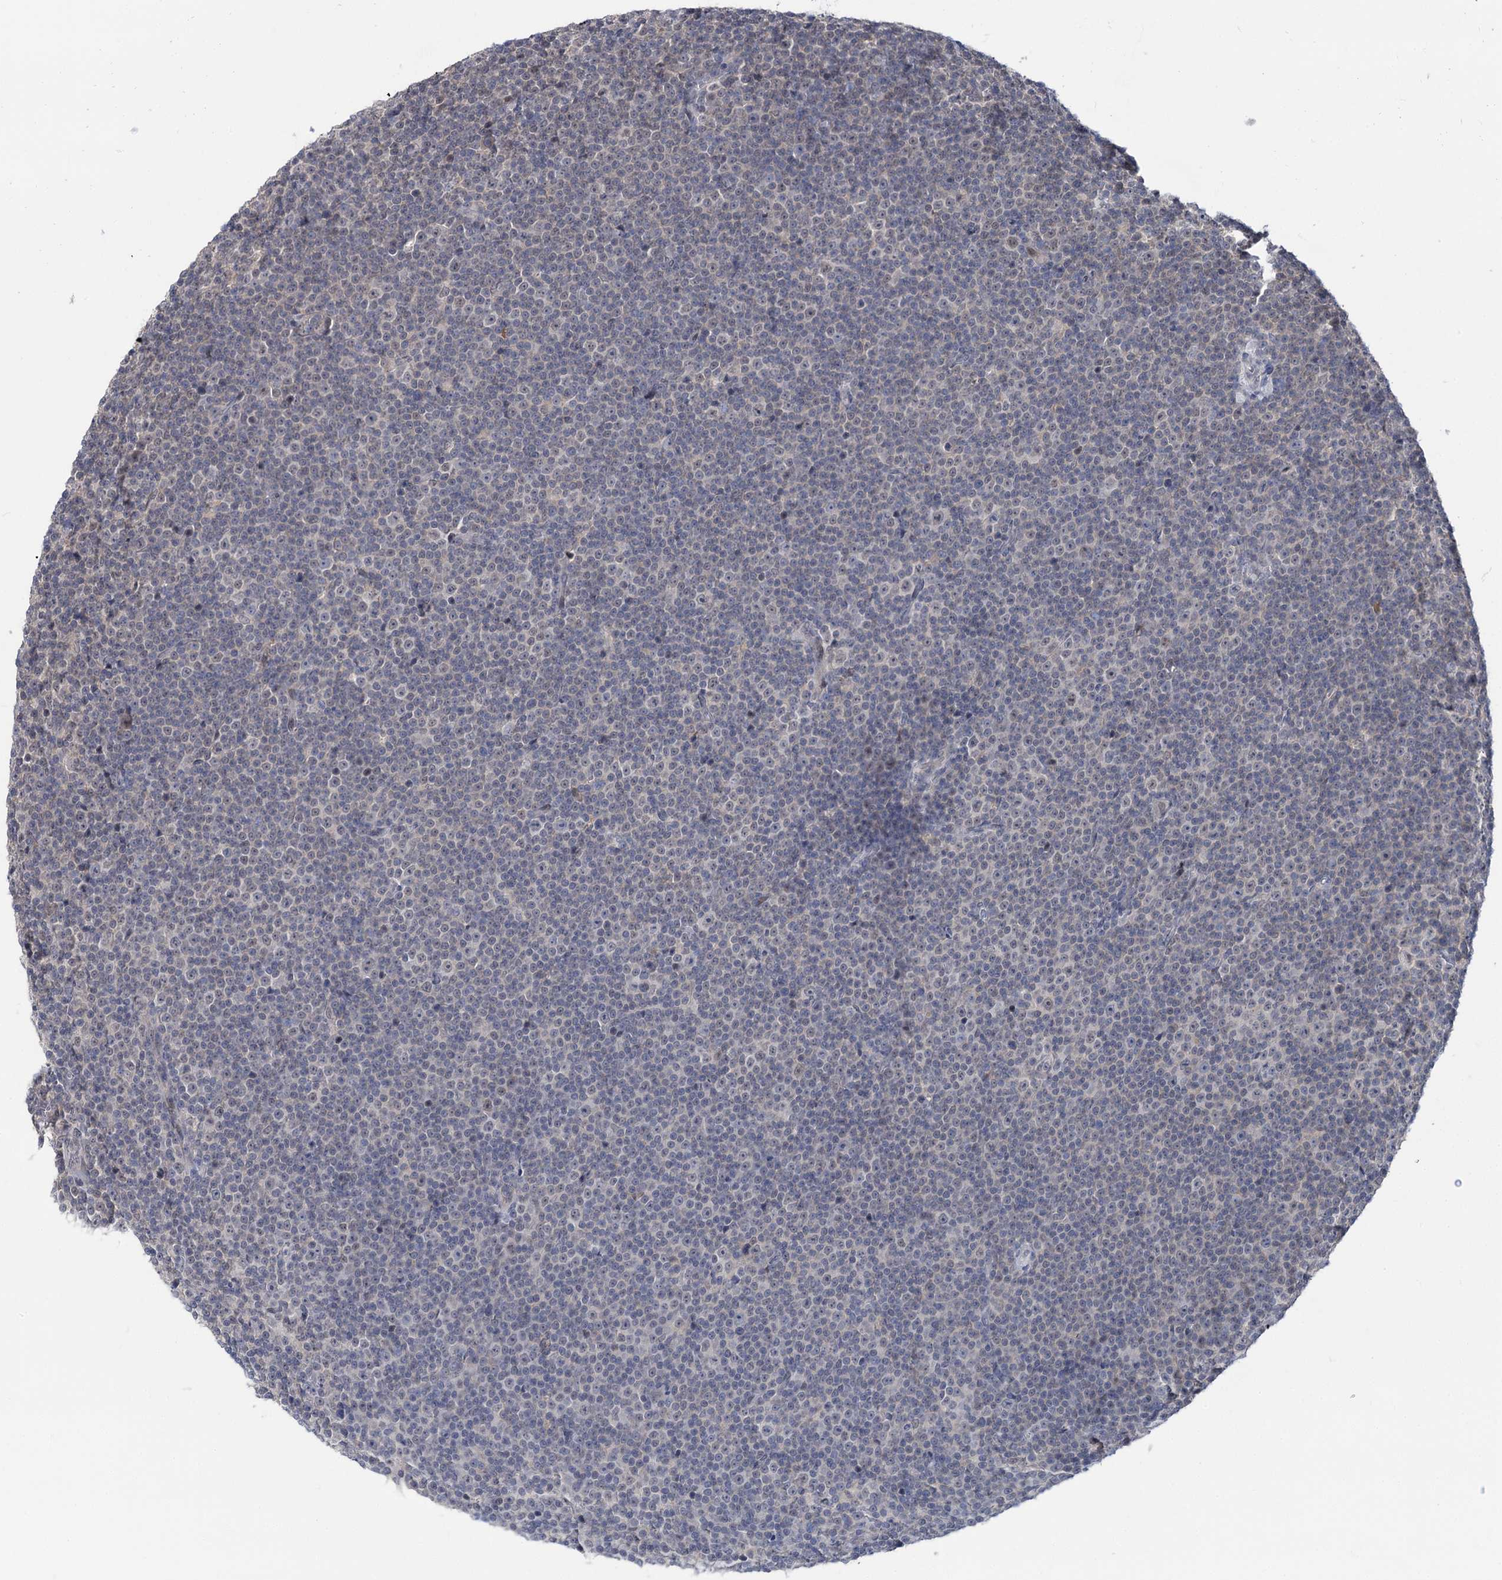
{"staining": {"intensity": "negative", "quantity": "none", "location": "none"}, "tissue": "lymphoma", "cell_type": "Tumor cells", "image_type": "cancer", "snomed": [{"axis": "morphology", "description": "Malignant lymphoma, non-Hodgkin's type, Low grade"}, {"axis": "topography", "description": "Lymph node"}], "caption": "Immunohistochemical staining of human low-grade malignant lymphoma, non-Hodgkin's type shows no significant expression in tumor cells. Brightfield microscopy of immunohistochemistry stained with DAB (3,3'-diaminobenzidine) (brown) and hematoxylin (blue), captured at high magnification.", "gene": "NEK10", "patient": {"sex": "female", "age": 67}}